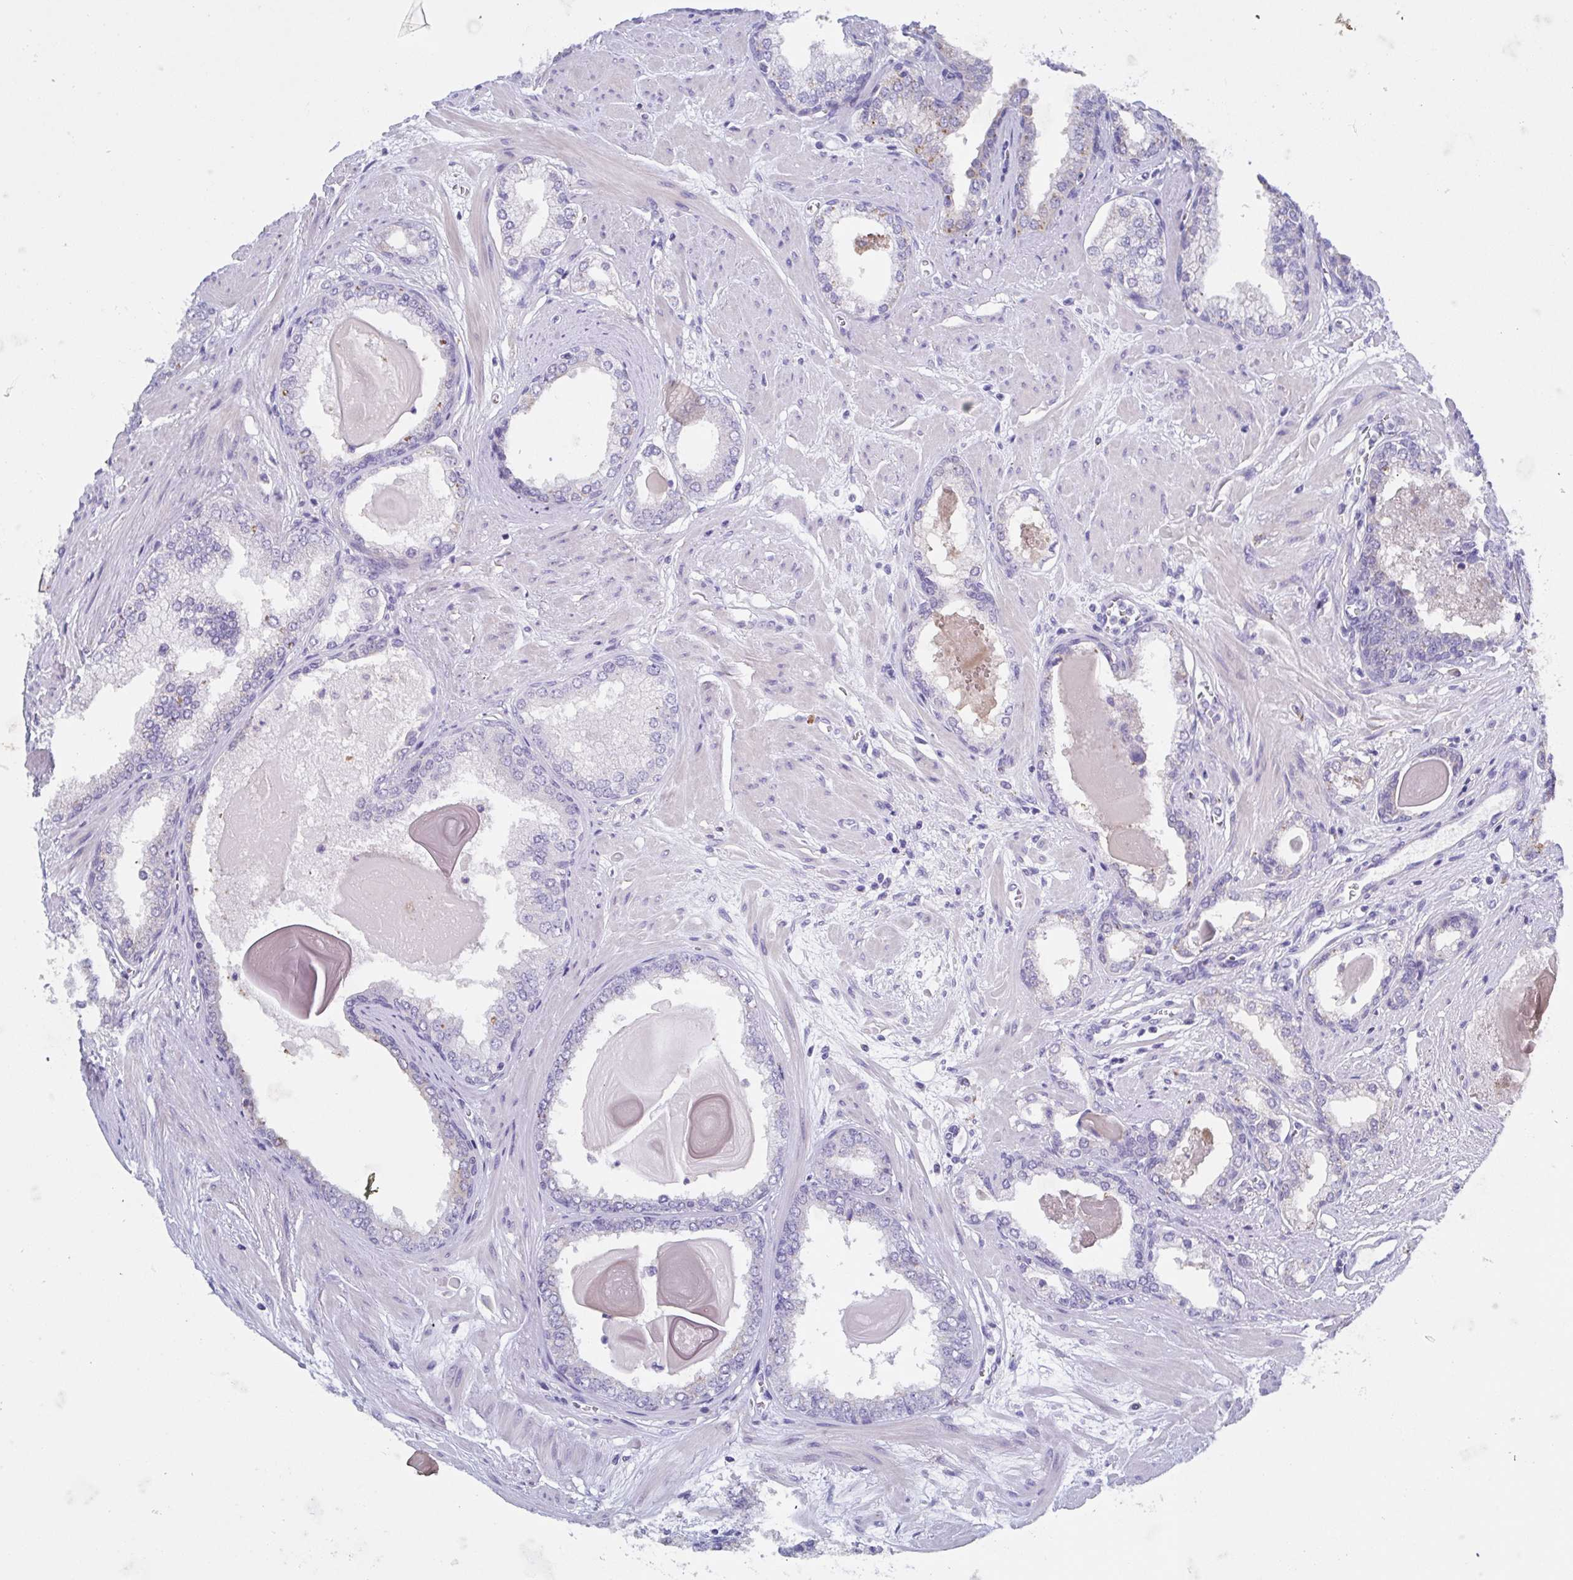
{"staining": {"intensity": "negative", "quantity": "none", "location": "none"}, "tissue": "prostate cancer", "cell_type": "Tumor cells", "image_type": "cancer", "snomed": [{"axis": "morphology", "description": "Adenocarcinoma, Low grade"}, {"axis": "topography", "description": "Prostate"}], "caption": "Micrograph shows no significant protein staining in tumor cells of prostate cancer.", "gene": "SSC4D", "patient": {"sex": "male", "age": 64}}